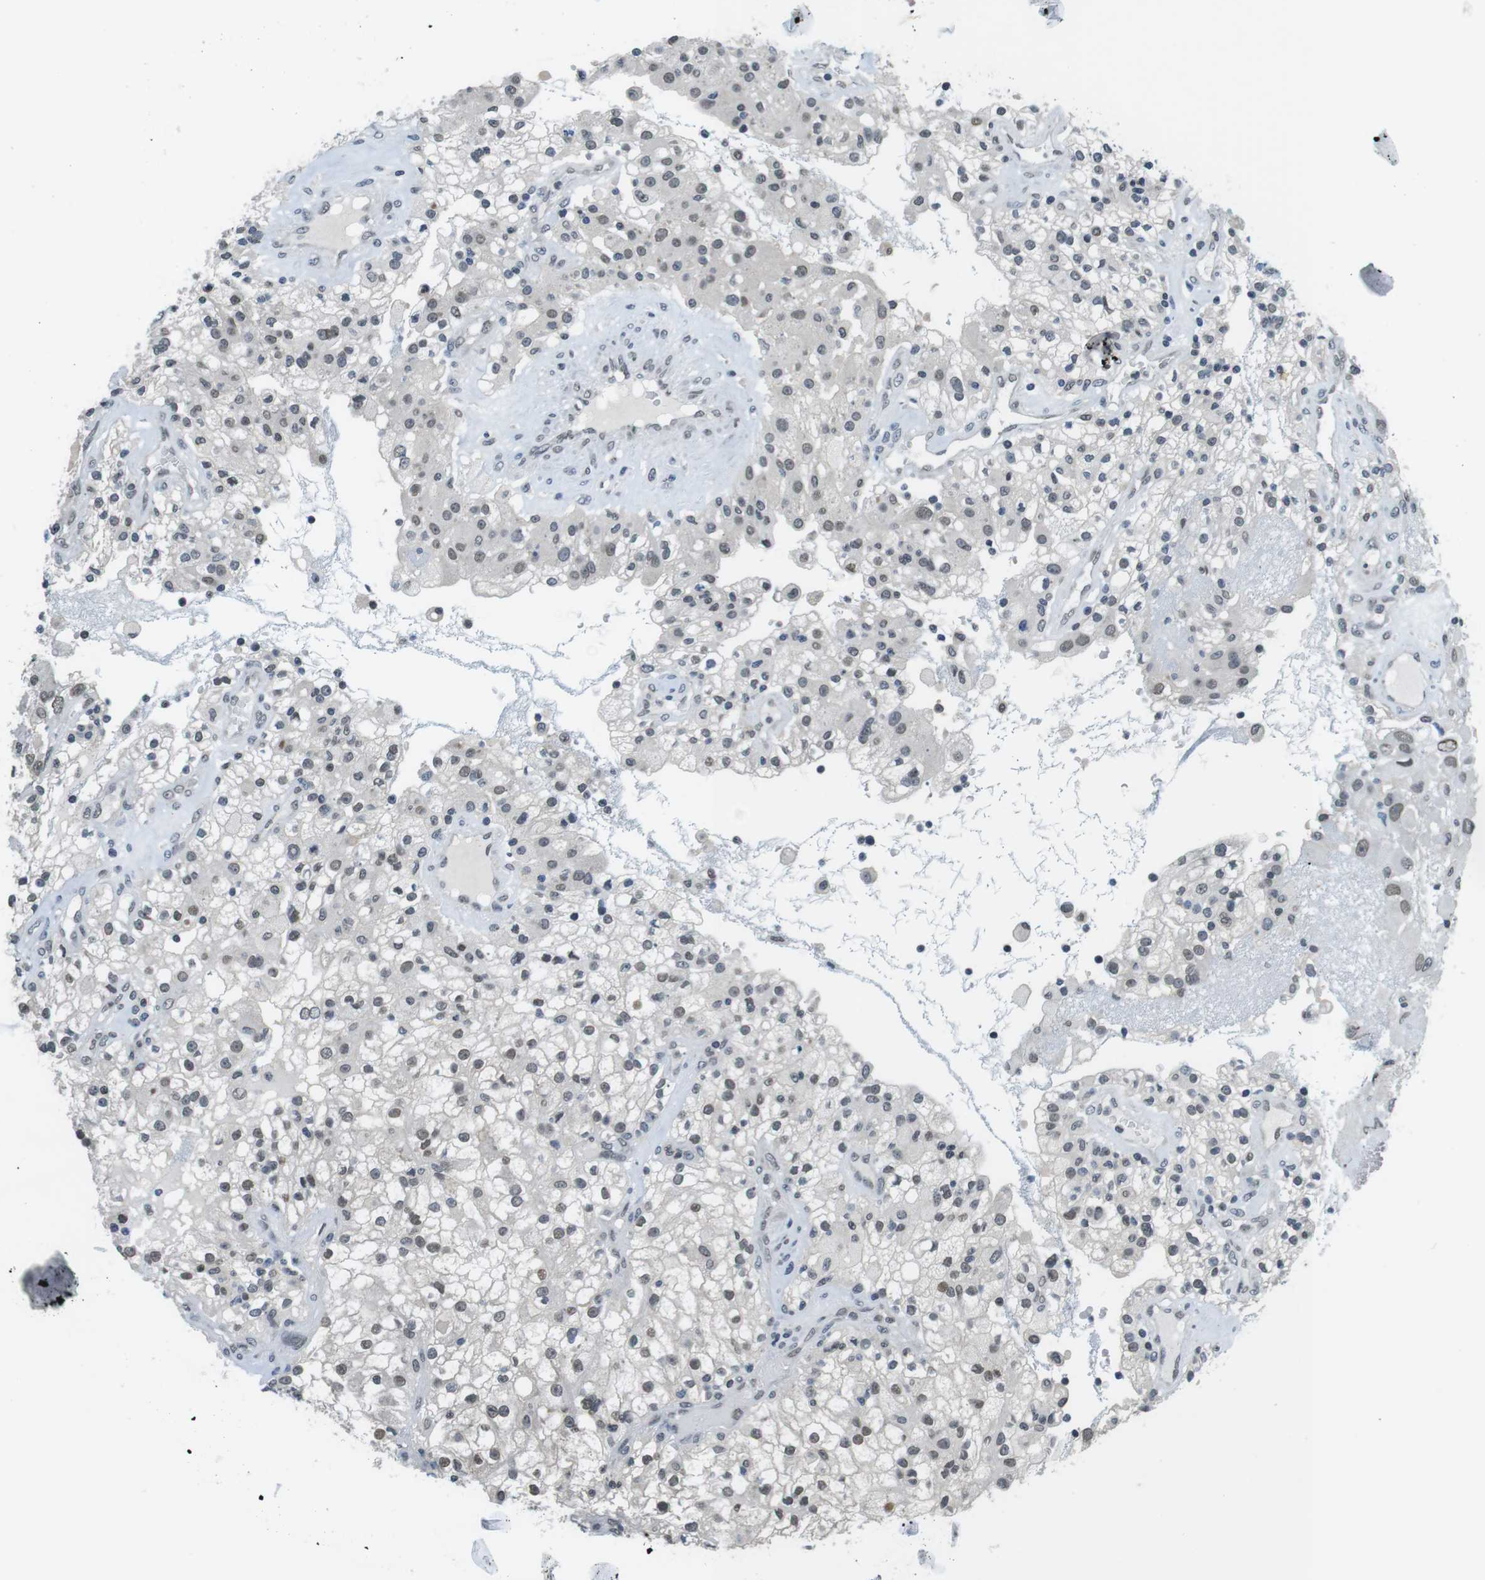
{"staining": {"intensity": "weak", "quantity": ">75%", "location": "nuclear"}, "tissue": "renal cancer", "cell_type": "Tumor cells", "image_type": "cancer", "snomed": [{"axis": "morphology", "description": "Adenocarcinoma, NOS"}, {"axis": "topography", "description": "Kidney"}], "caption": "A low amount of weak nuclear expression is identified in about >75% of tumor cells in renal adenocarcinoma tissue.", "gene": "NEK4", "patient": {"sex": "female", "age": 52}}